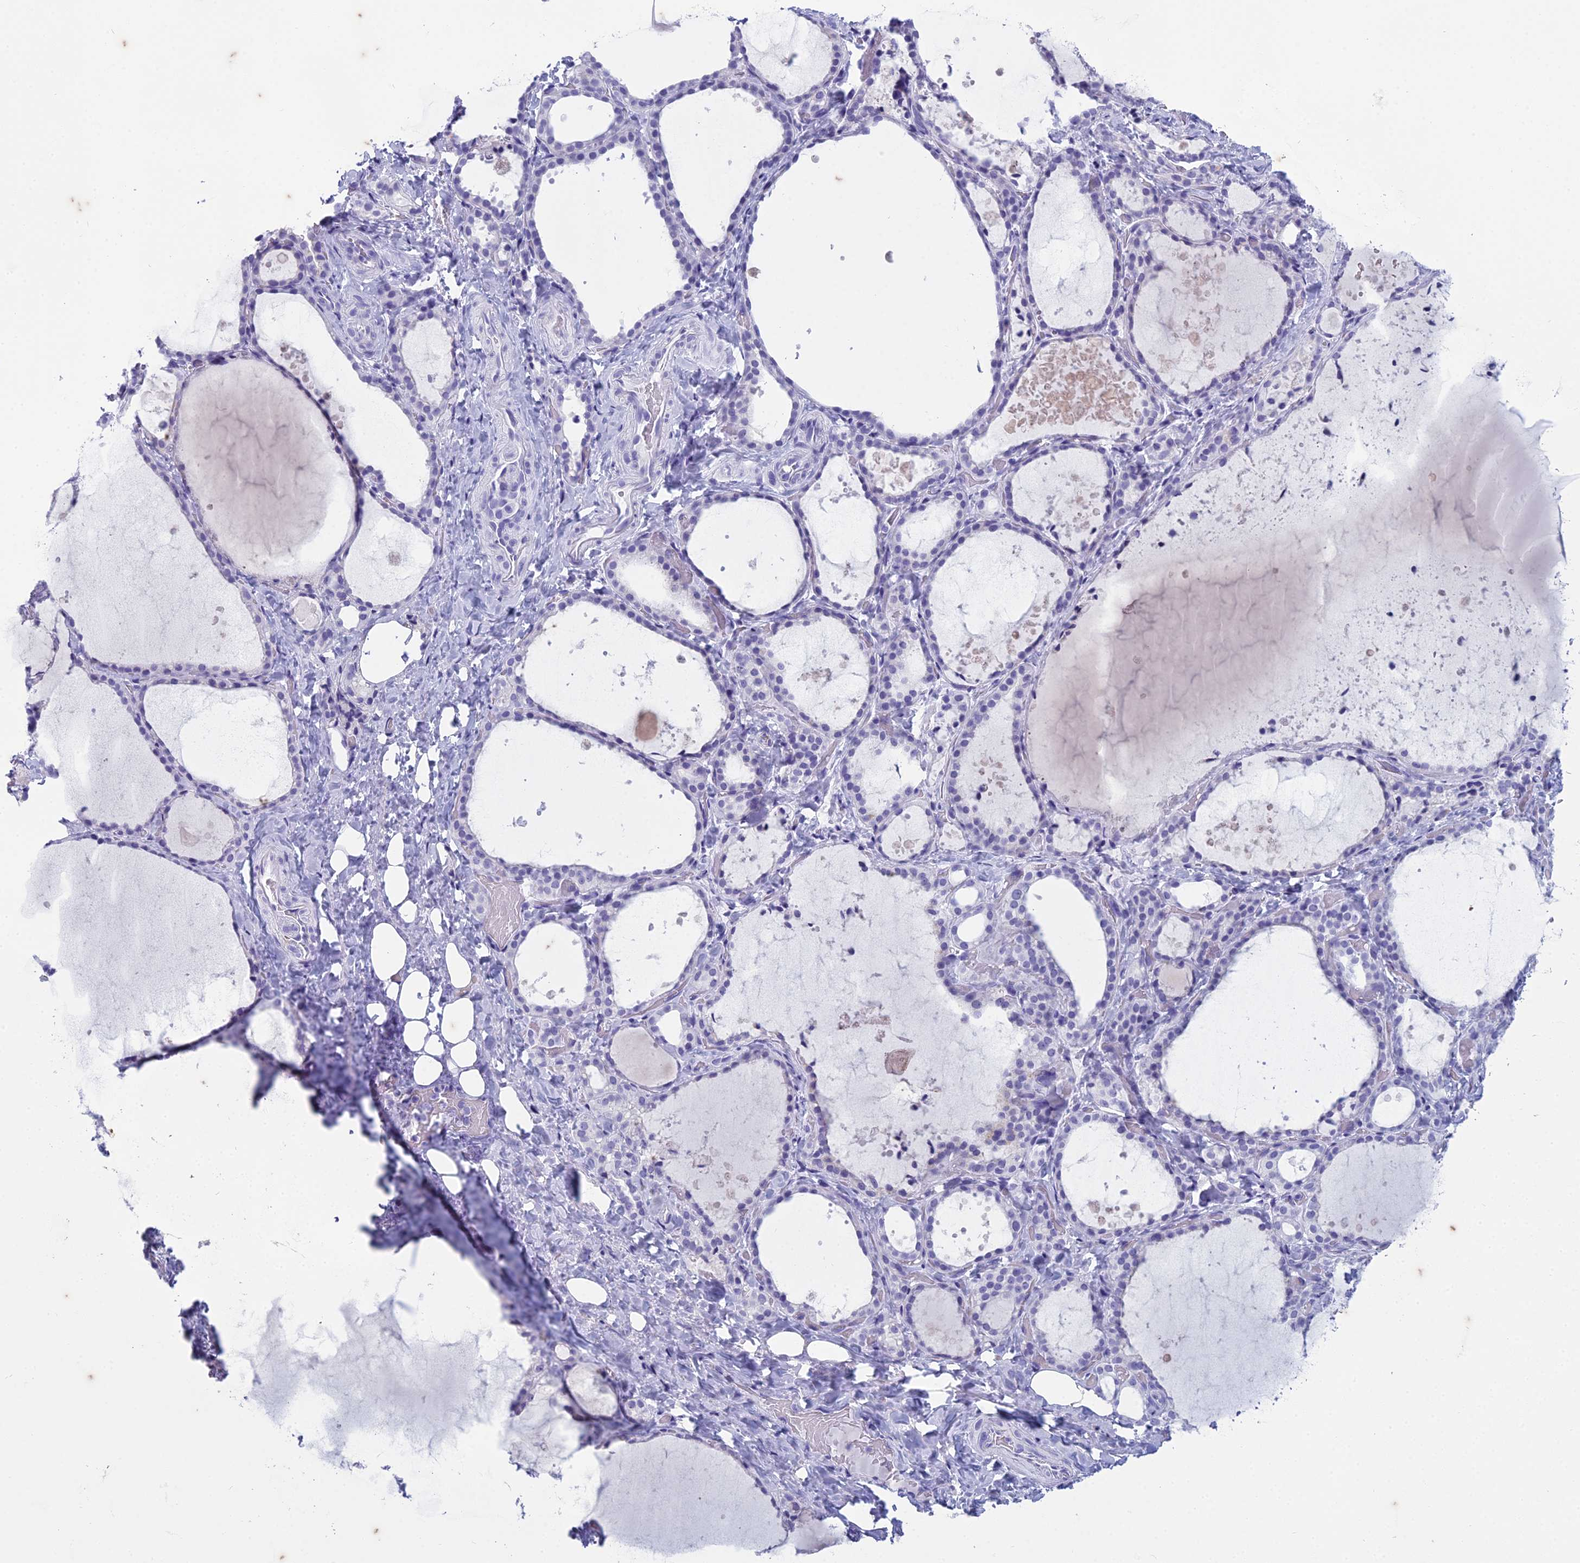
{"staining": {"intensity": "negative", "quantity": "none", "location": "none"}, "tissue": "thyroid gland", "cell_type": "Glandular cells", "image_type": "normal", "snomed": [{"axis": "morphology", "description": "Normal tissue, NOS"}, {"axis": "topography", "description": "Thyroid gland"}], "caption": "Benign thyroid gland was stained to show a protein in brown. There is no significant expression in glandular cells. (IHC, brightfield microscopy, high magnification).", "gene": "HMGB4", "patient": {"sex": "female", "age": 44}}